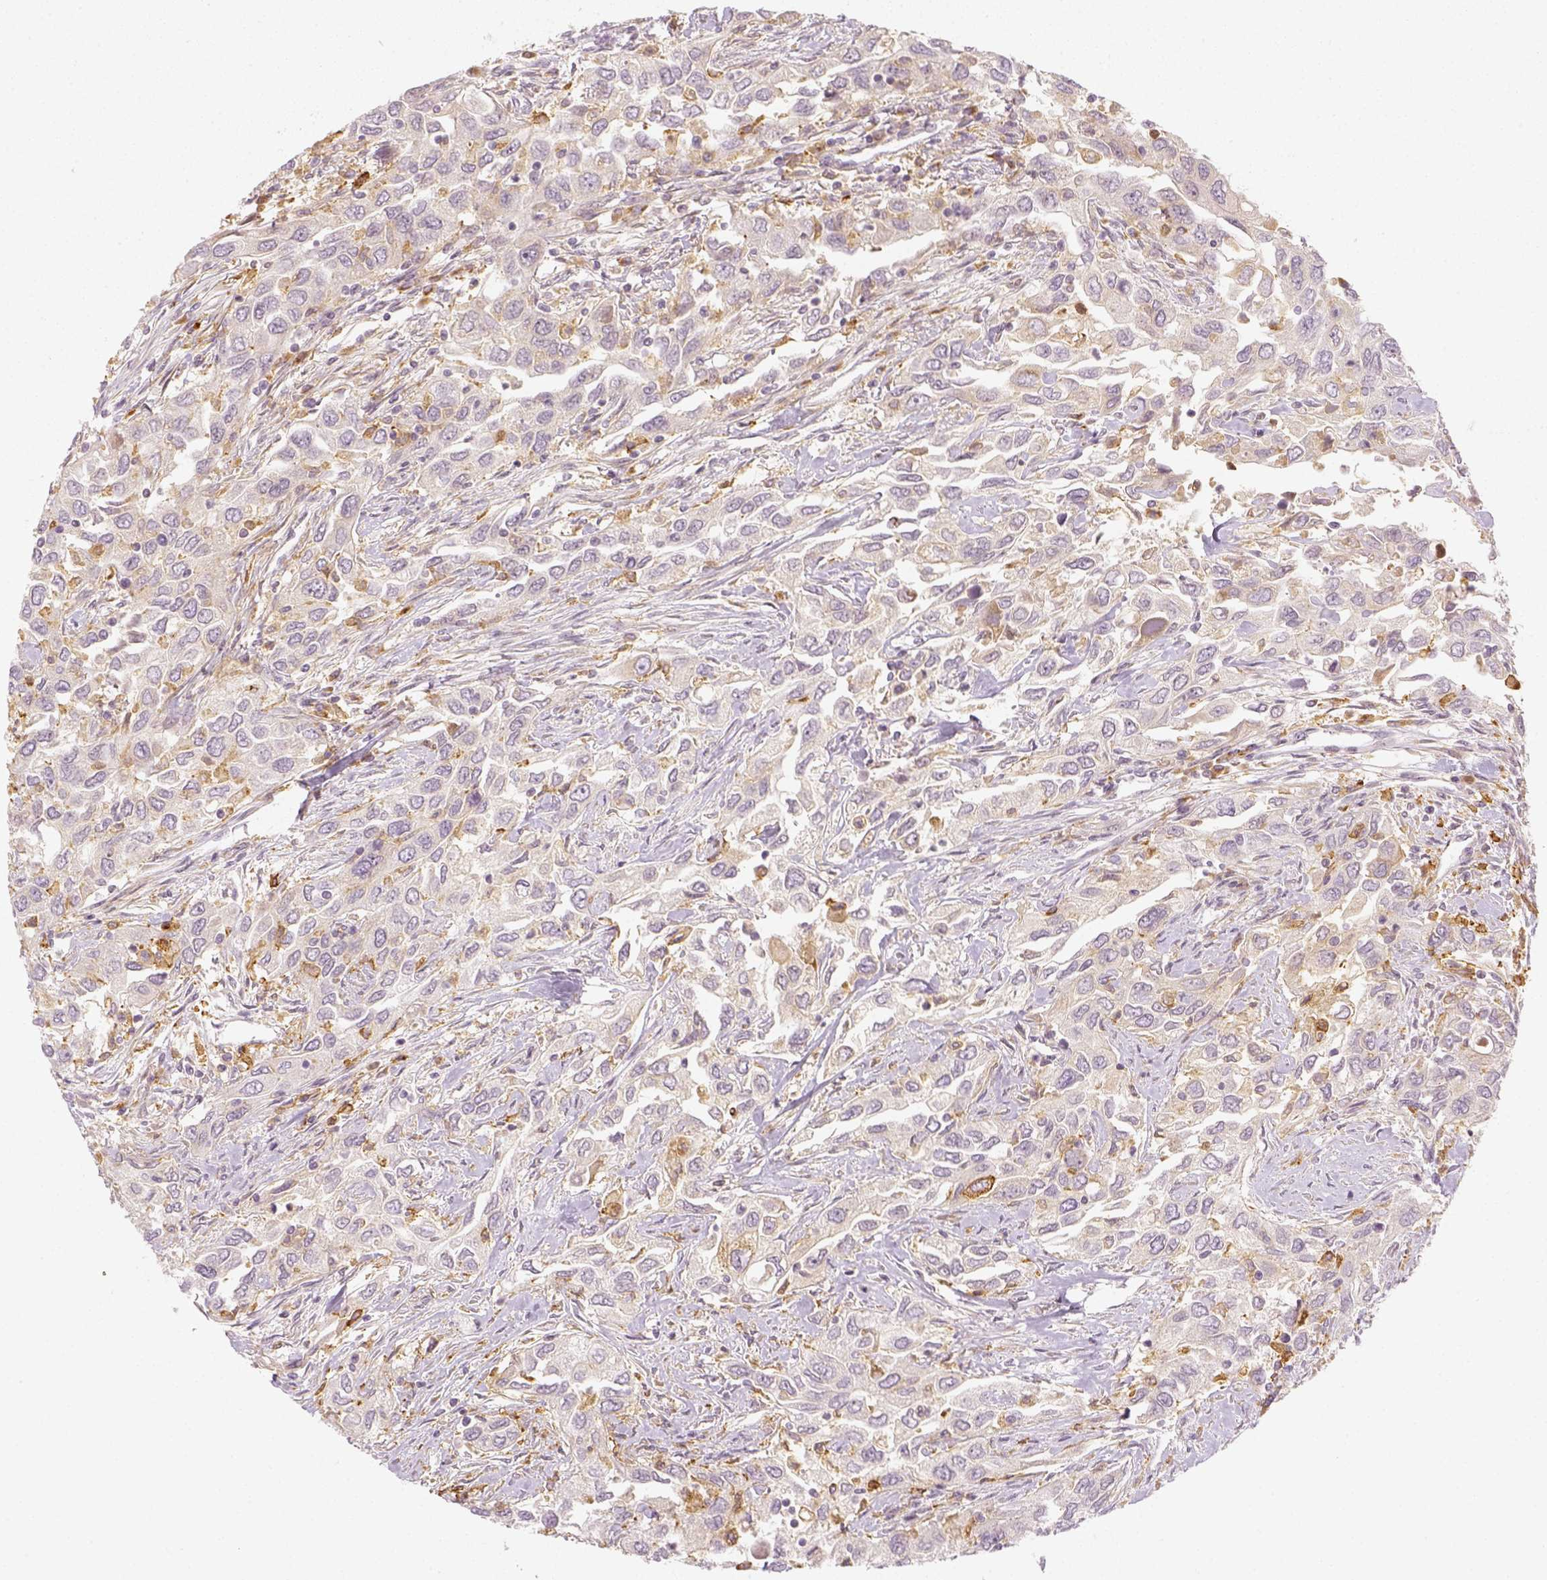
{"staining": {"intensity": "negative", "quantity": "none", "location": "none"}, "tissue": "urothelial cancer", "cell_type": "Tumor cells", "image_type": "cancer", "snomed": [{"axis": "morphology", "description": "Urothelial carcinoma, High grade"}, {"axis": "topography", "description": "Urinary bladder"}], "caption": "High magnification brightfield microscopy of high-grade urothelial carcinoma stained with DAB (3,3'-diaminobenzidine) (brown) and counterstained with hematoxylin (blue): tumor cells show no significant staining.", "gene": "CD14", "patient": {"sex": "male", "age": 76}}